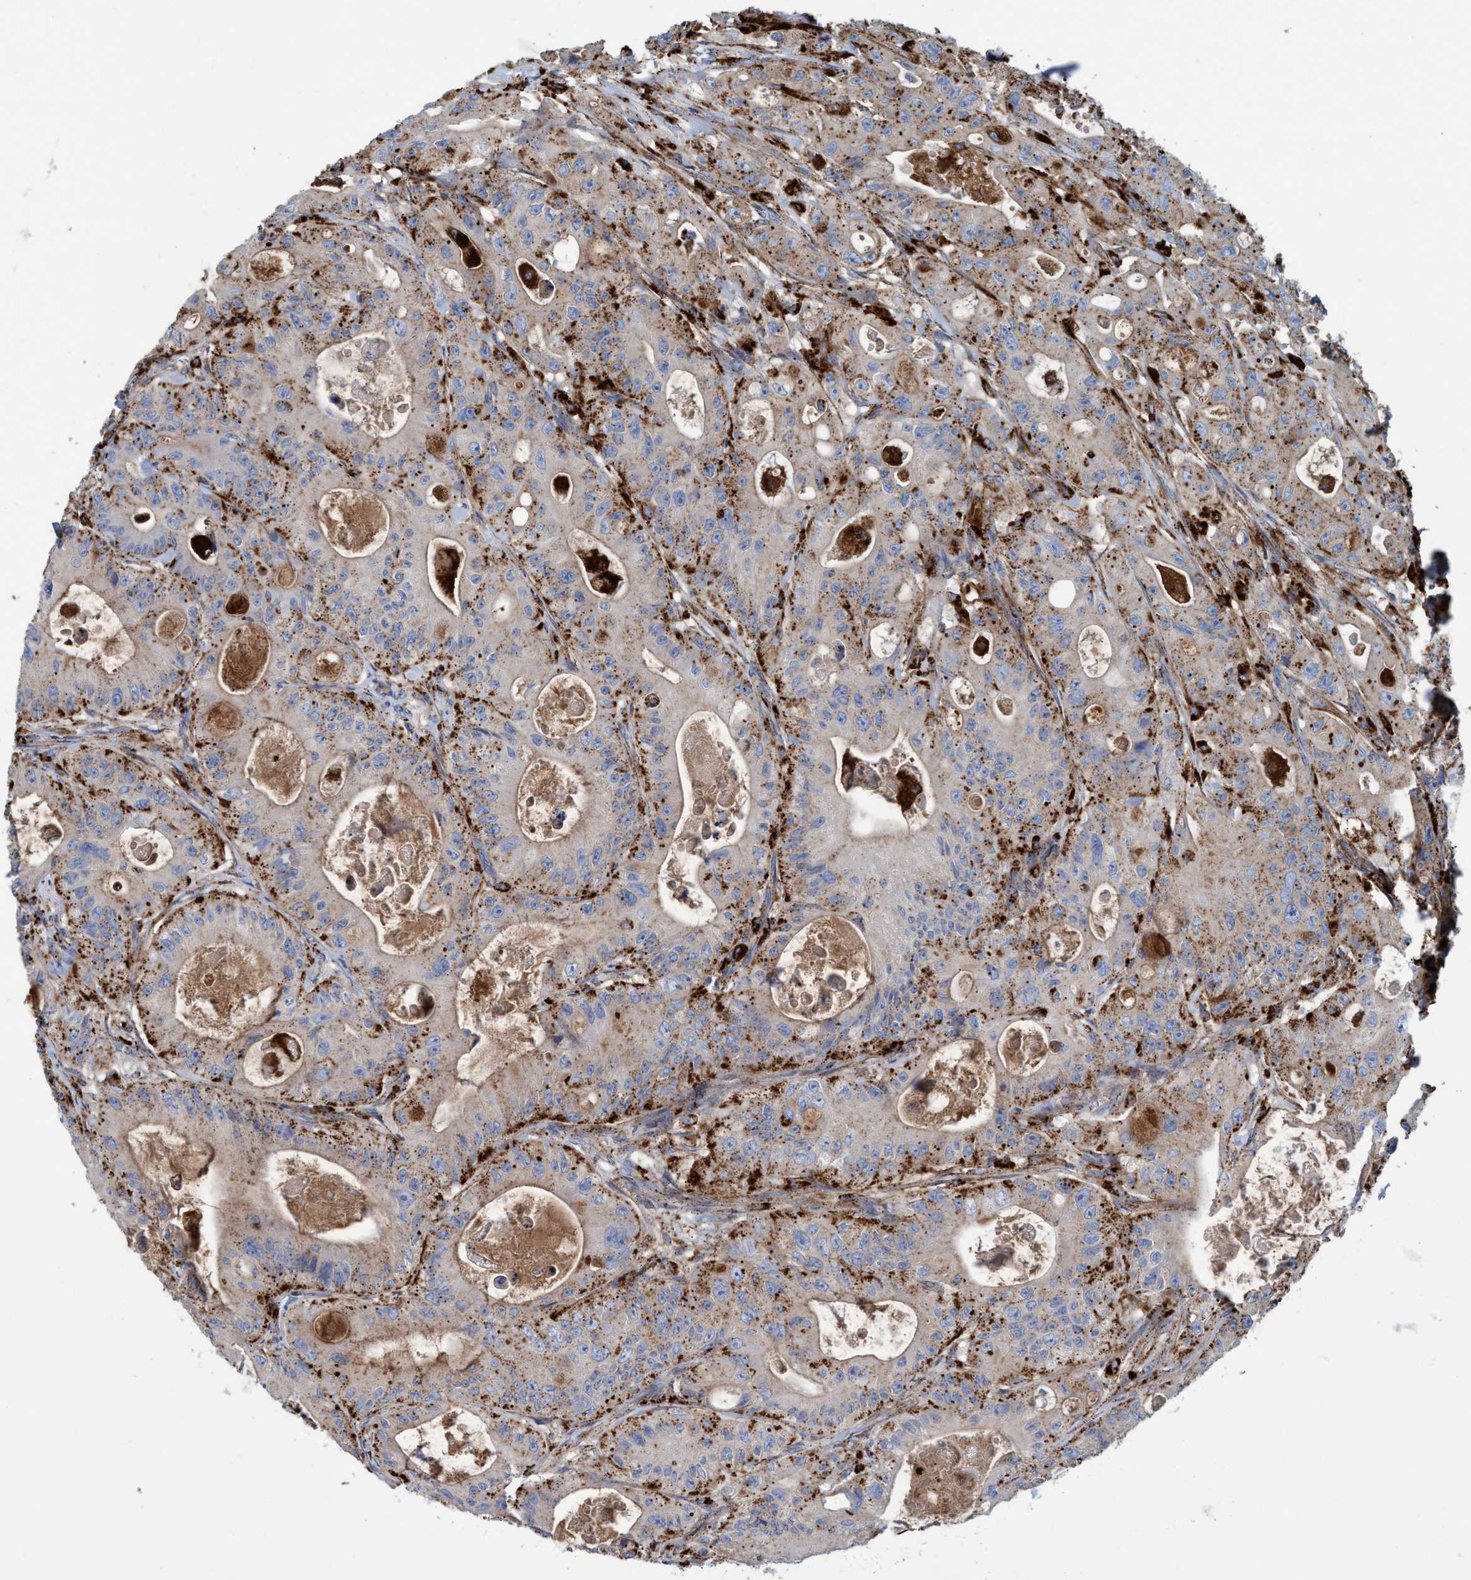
{"staining": {"intensity": "moderate", "quantity": ">75%", "location": "cytoplasmic/membranous"}, "tissue": "colorectal cancer", "cell_type": "Tumor cells", "image_type": "cancer", "snomed": [{"axis": "morphology", "description": "Adenocarcinoma, NOS"}, {"axis": "topography", "description": "Colon"}], "caption": "Moderate cytoplasmic/membranous expression for a protein is appreciated in approximately >75% of tumor cells of colorectal cancer using immunohistochemistry.", "gene": "TRIM65", "patient": {"sex": "female", "age": 46}}